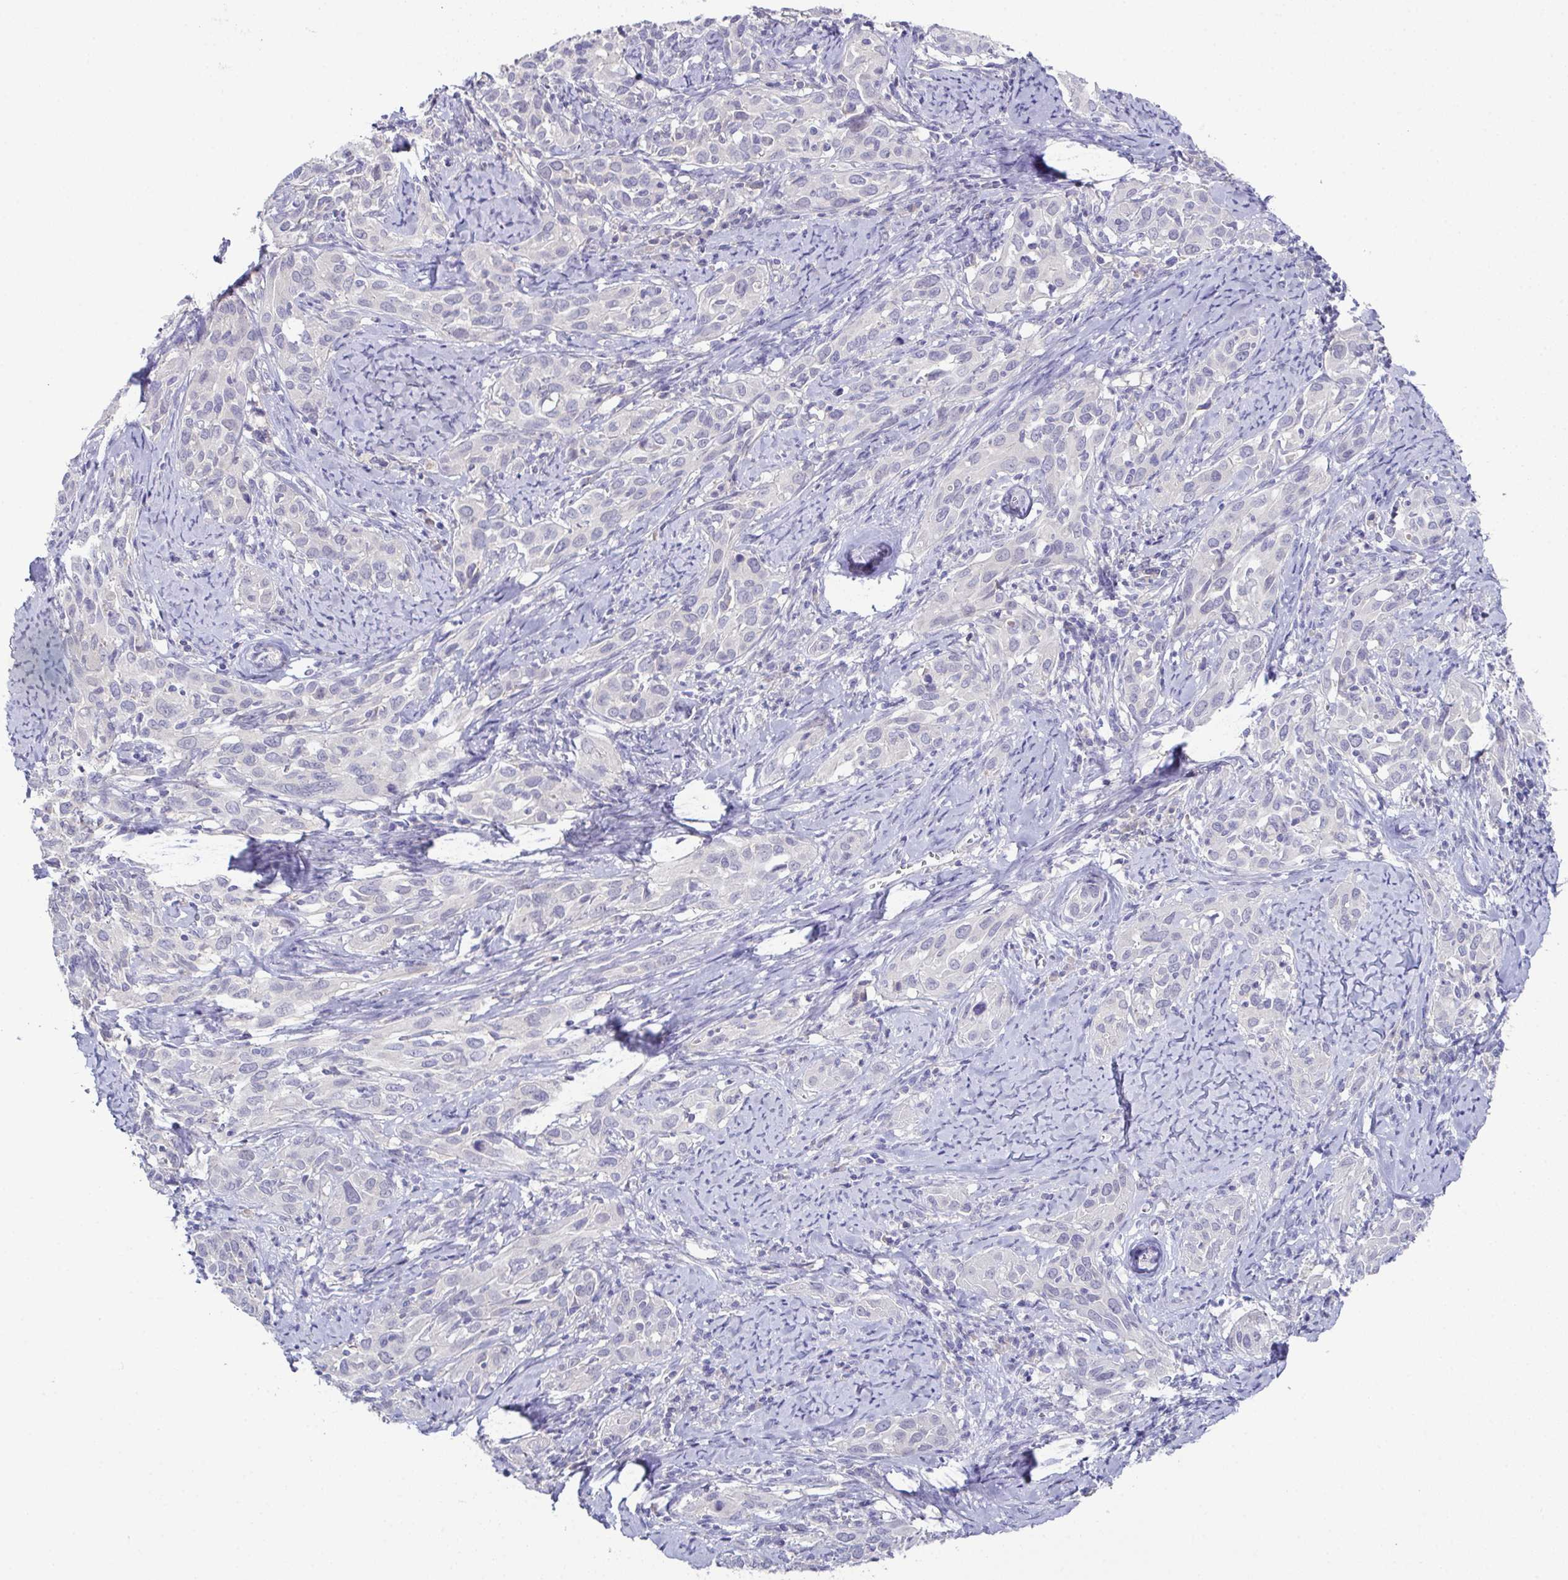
{"staining": {"intensity": "negative", "quantity": "none", "location": "none"}, "tissue": "cervical cancer", "cell_type": "Tumor cells", "image_type": "cancer", "snomed": [{"axis": "morphology", "description": "Squamous cell carcinoma, NOS"}, {"axis": "topography", "description": "Cervix"}], "caption": "DAB immunohistochemical staining of human cervical cancer (squamous cell carcinoma) reveals no significant positivity in tumor cells.", "gene": "CFAP97D1", "patient": {"sex": "female", "age": 51}}